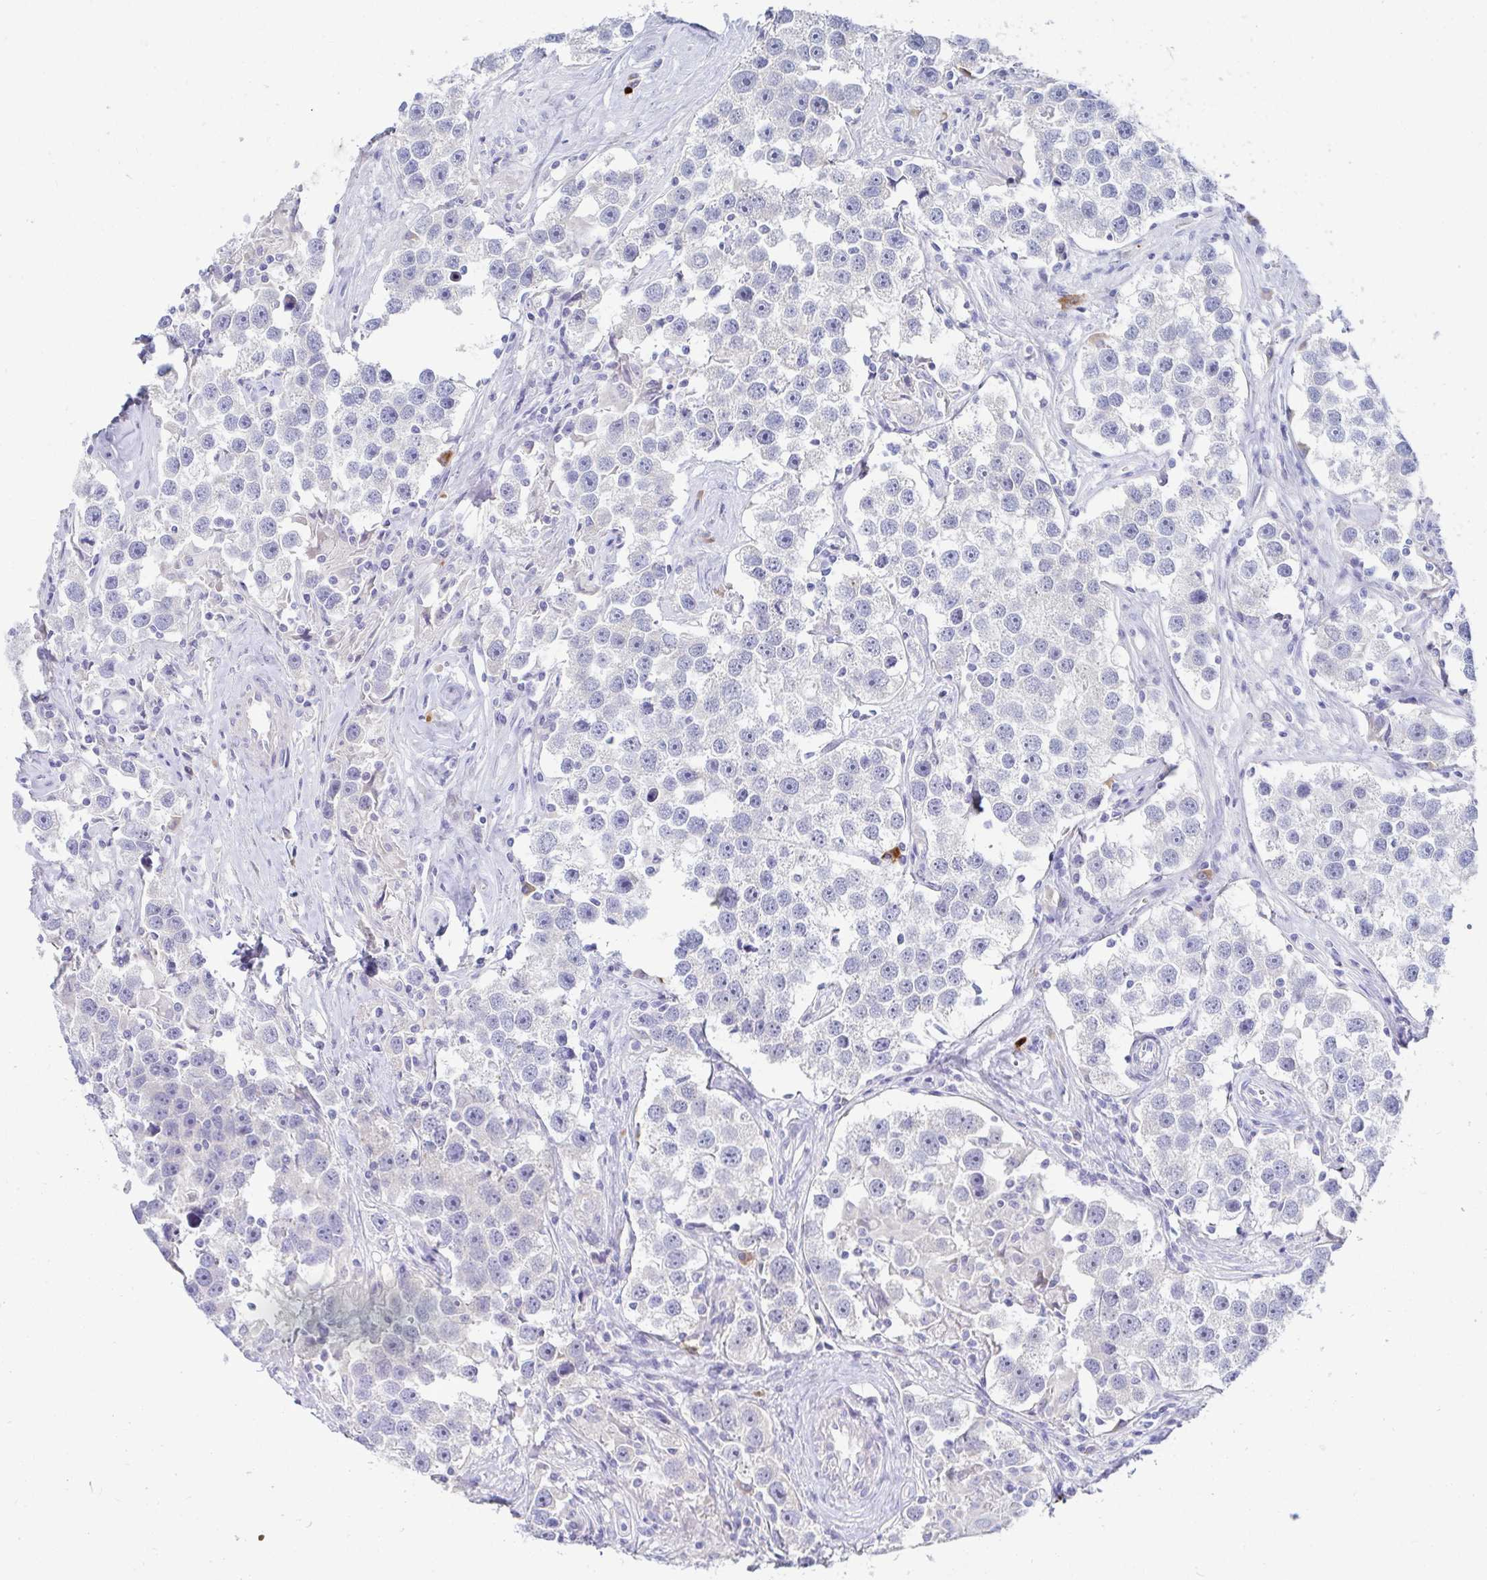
{"staining": {"intensity": "negative", "quantity": "none", "location": "none"}, "tissue": "testis cancer", "cell_type": "Tumor cells", "image_type": "cancer", "snomed": [{"axis": "morphology", "description": "Seminoma, NOS"}, {"axis": "topography", "description": "Testis"}], "caption": "The IHC photomicrograph has no significant staining in tumor cells of testis cancer (seminoma) tissue.", "gene": "C4orf17", "patient": {"sex": "male", "age": 49}}